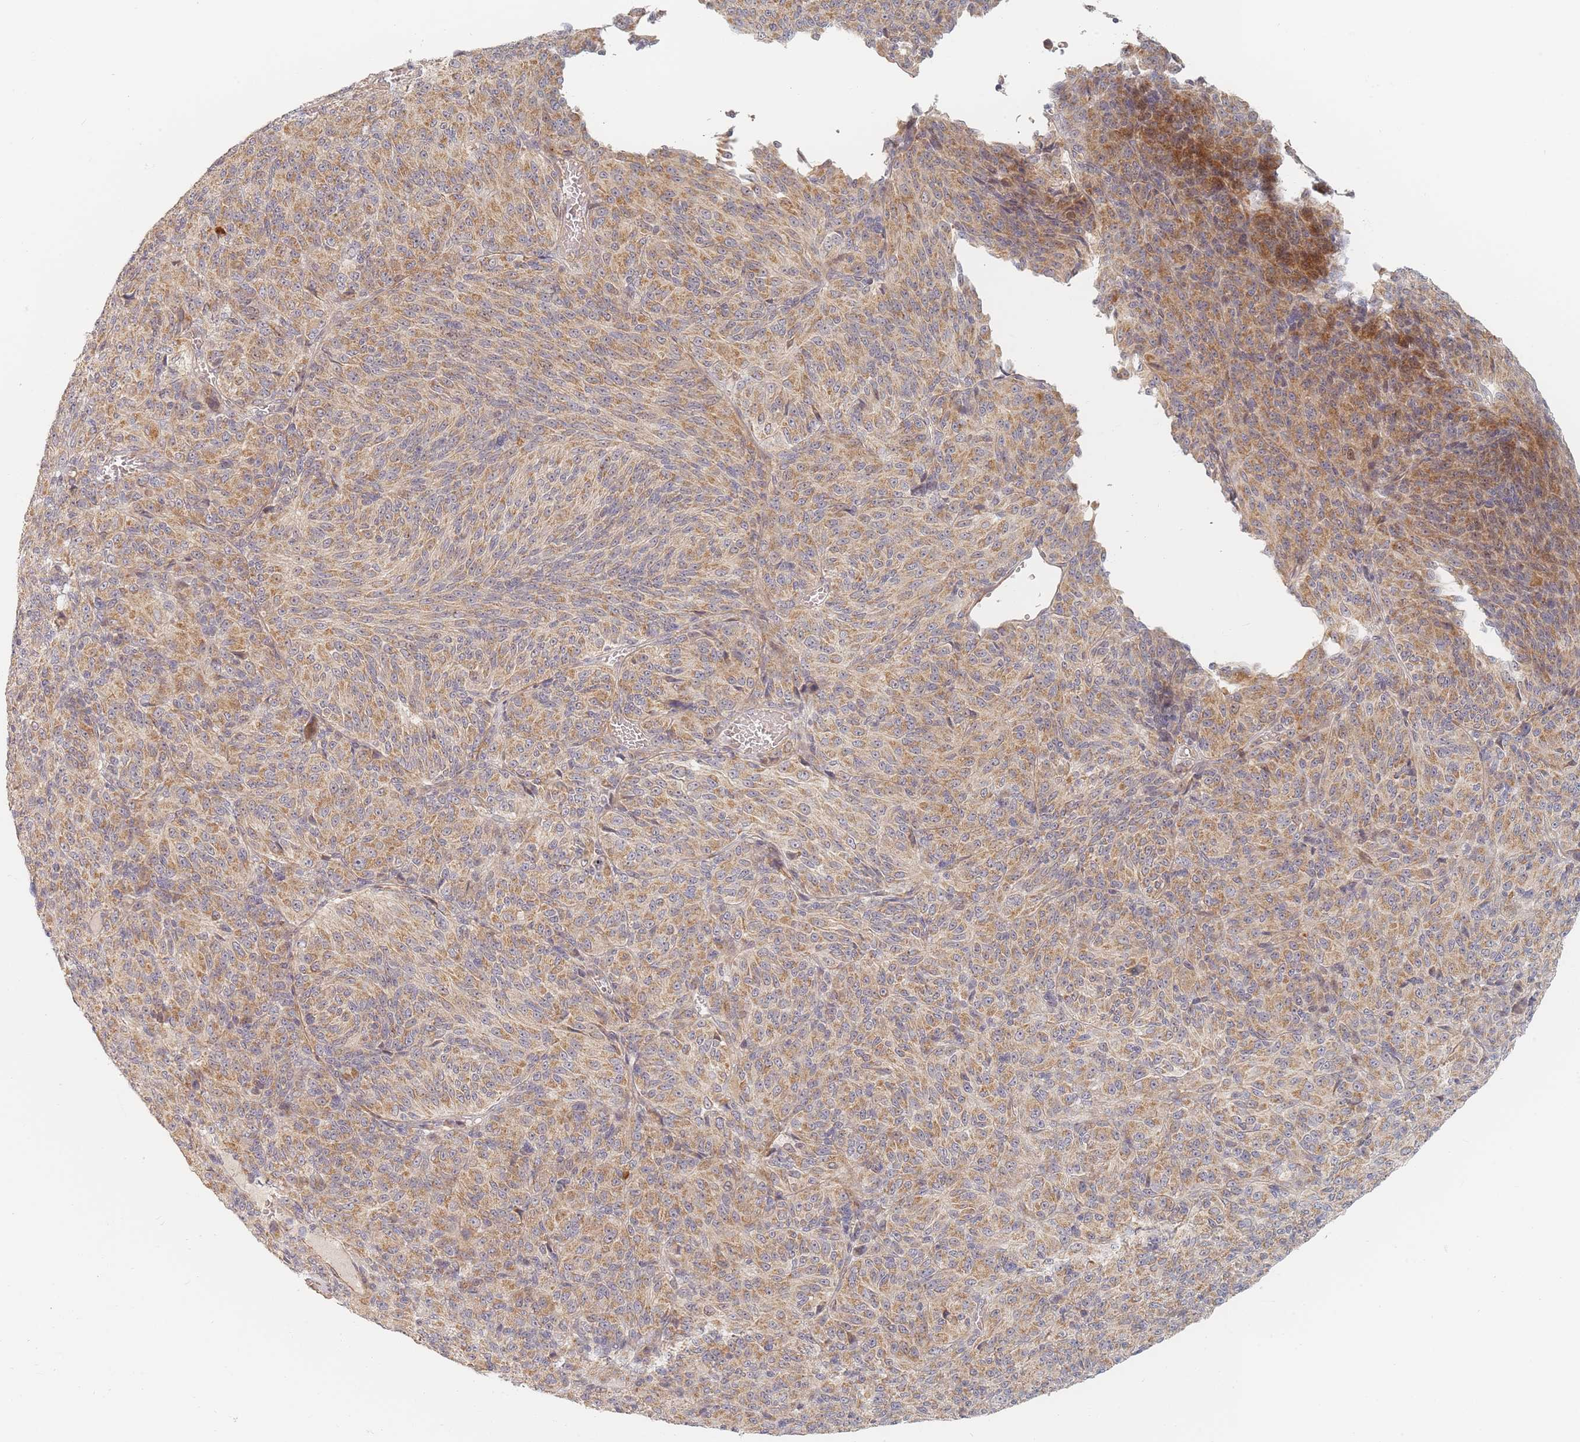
{"staining": {"intensity": "moderate", "quantity": ">75%", "location": "cytoplasmic/membranous"}, "tissue": "melanoma", "cell_type": "Tumor cells", "image_type": "cancer", "snomed": [{"axis": "morphology", "description": "Malignant melanoma, Metastatic site"}, {"axis": "topography", "description": "Brain"}], "caption": "A medium amount of moderate cytoplasmic/membranous positivity is appreciated in approximately >75% of tumor cells in malignant melanoma (metastatic site) tissue.", "gene": "ZKSCAN7", "patient": {"sex": "female", "age": 56}}